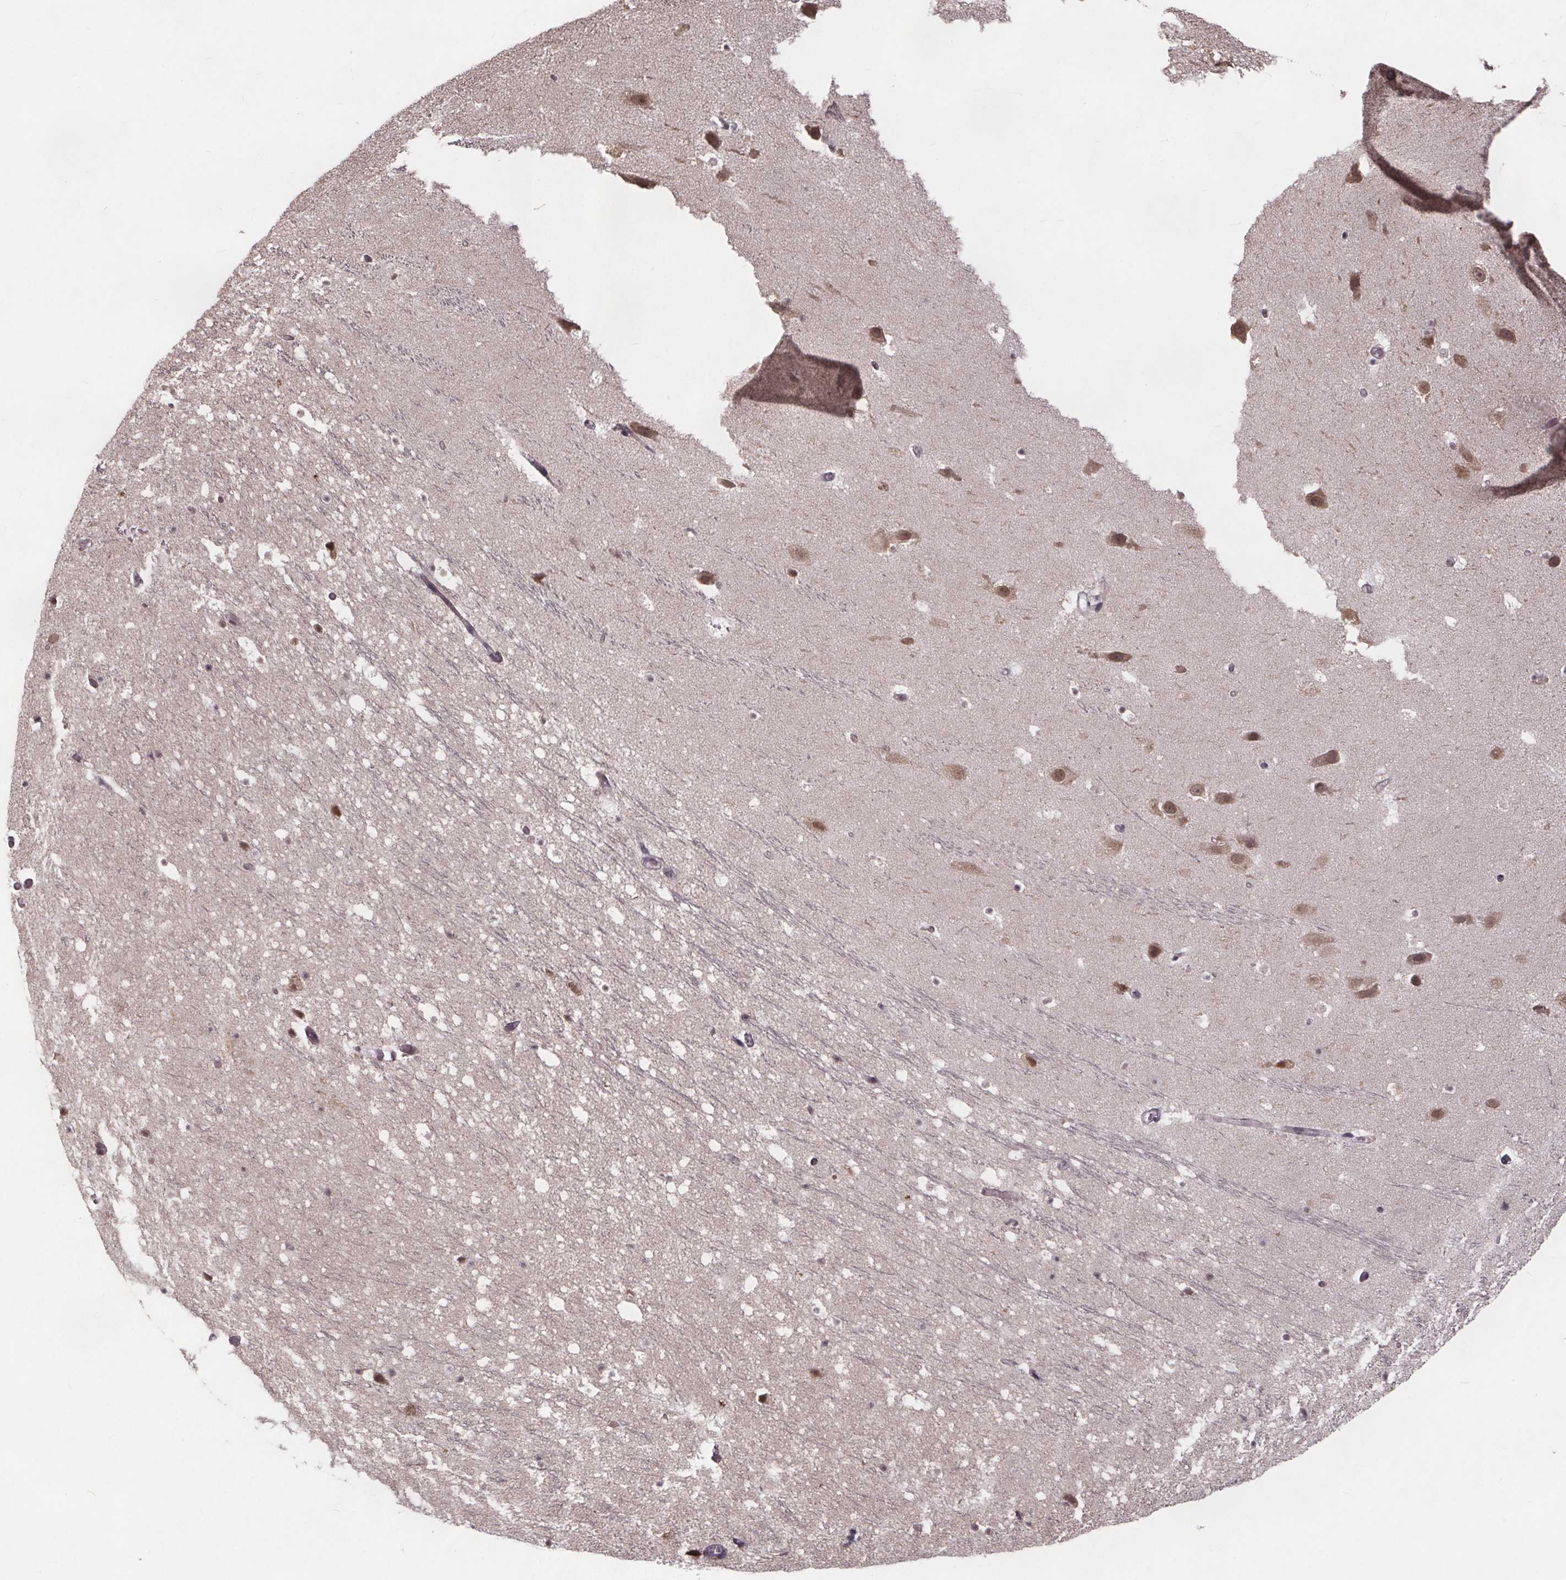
{"staining": {"intensity": "negative", "quantity": "none", "location": "none"}, "tissue": "hippocampus", "cell_type": "Glial cells", "image_type": "normal", "snomed": [{"axis": "morphology", "description": "Normal tissue, NOS"}, {"axis": "topography", "description": "Hippocampus"}], "caption": "Glial cells show no significant staining in benign hippocampus.", "gene": "FAM181B", "patient": {"sex": "male", "age": 26}}